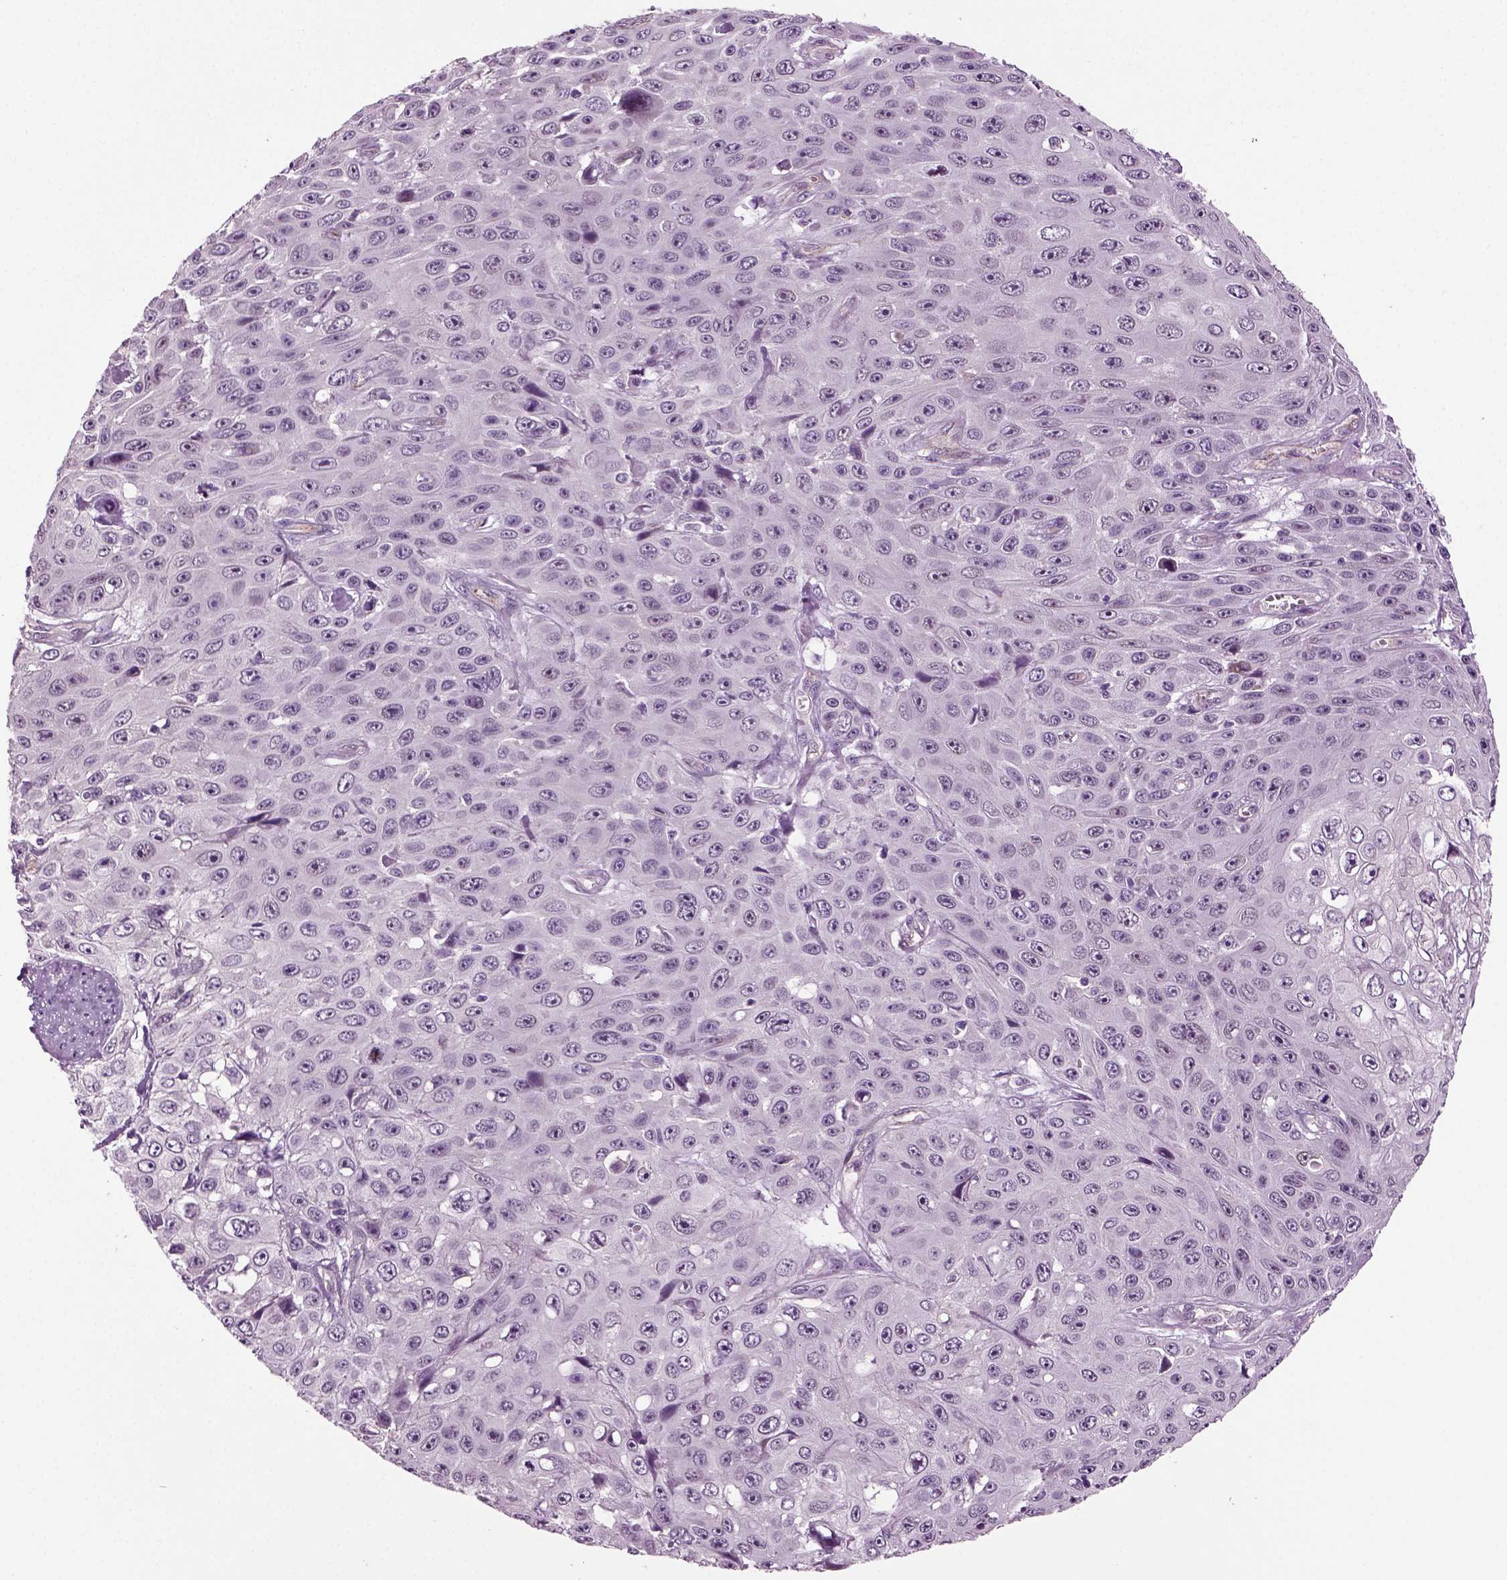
{"staining": {"intensity": "negative", "quantity": "none", "location": "none"}, "tissue": "skin cancer", "cell_type": "Tumor cells", "image_type": "cancer", "snomed": [{"axis": "morphology", "description": "Squamous cell carcinoma, NOS"}, {"axis": "topography", "description": "Skin"}], "caption": "The immunohistochemistry photomicrograph has no significant expression in tumor cells of squamous cell carcinoma (skin) tissue.", "gene": "COL9A2", "patient": {"sex": "male", "age": 82}}